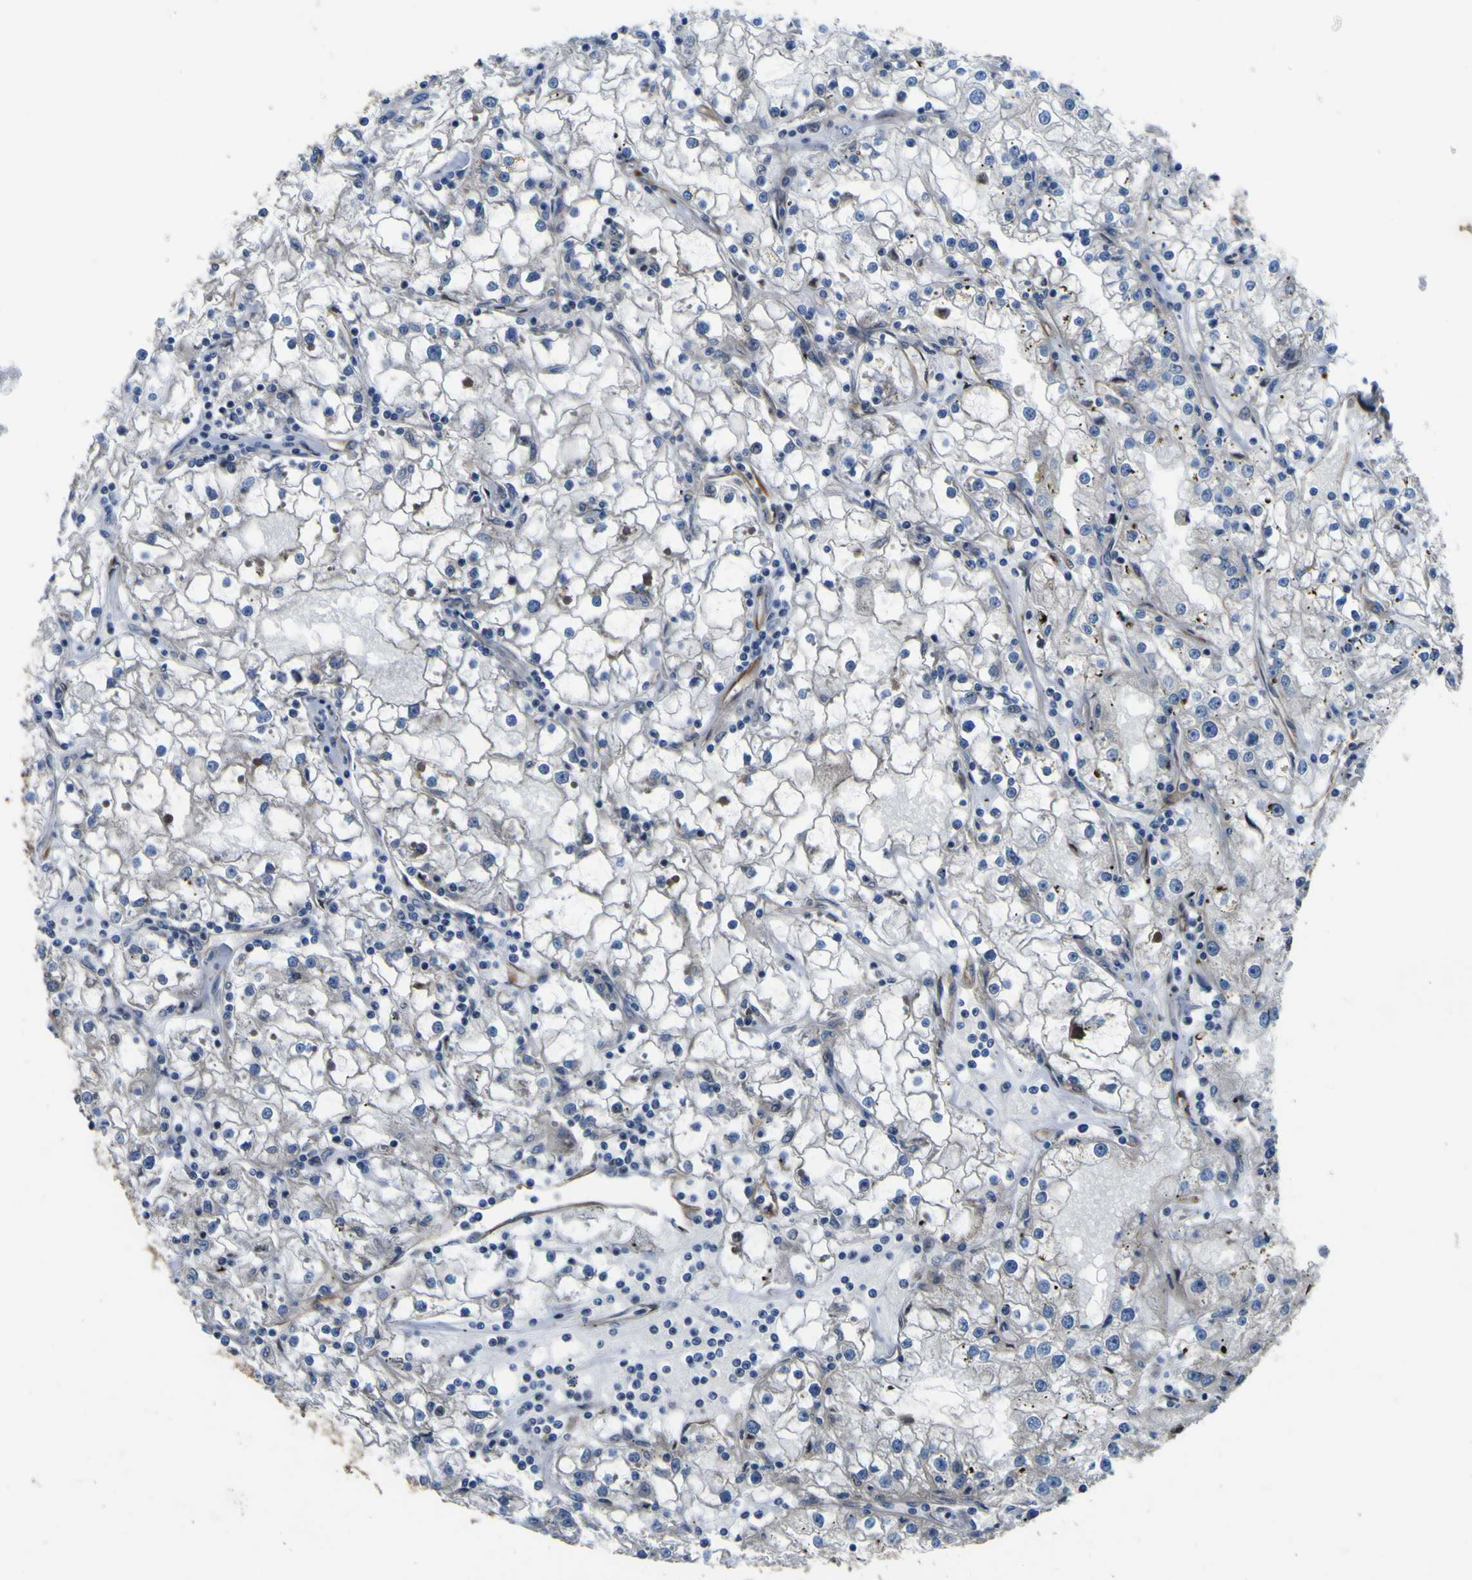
{"staining": {"intensity": "negative", "quantity": "none", "location": "none"}, "tissue": "renal cancer", "cell_type": "Tumor cells", "image_type": "cancer", "snomed": [{"axis": "morphology", "description": "Adenocarcinoma, NOS"}, {"axis": "topography", "description": "Kidney"}], "caption": "There is no significant expression in tumor cells of adenocarcinoma (renal).", "gene": "FBXO30", "patient": {"sex": "male", "age": 56}}